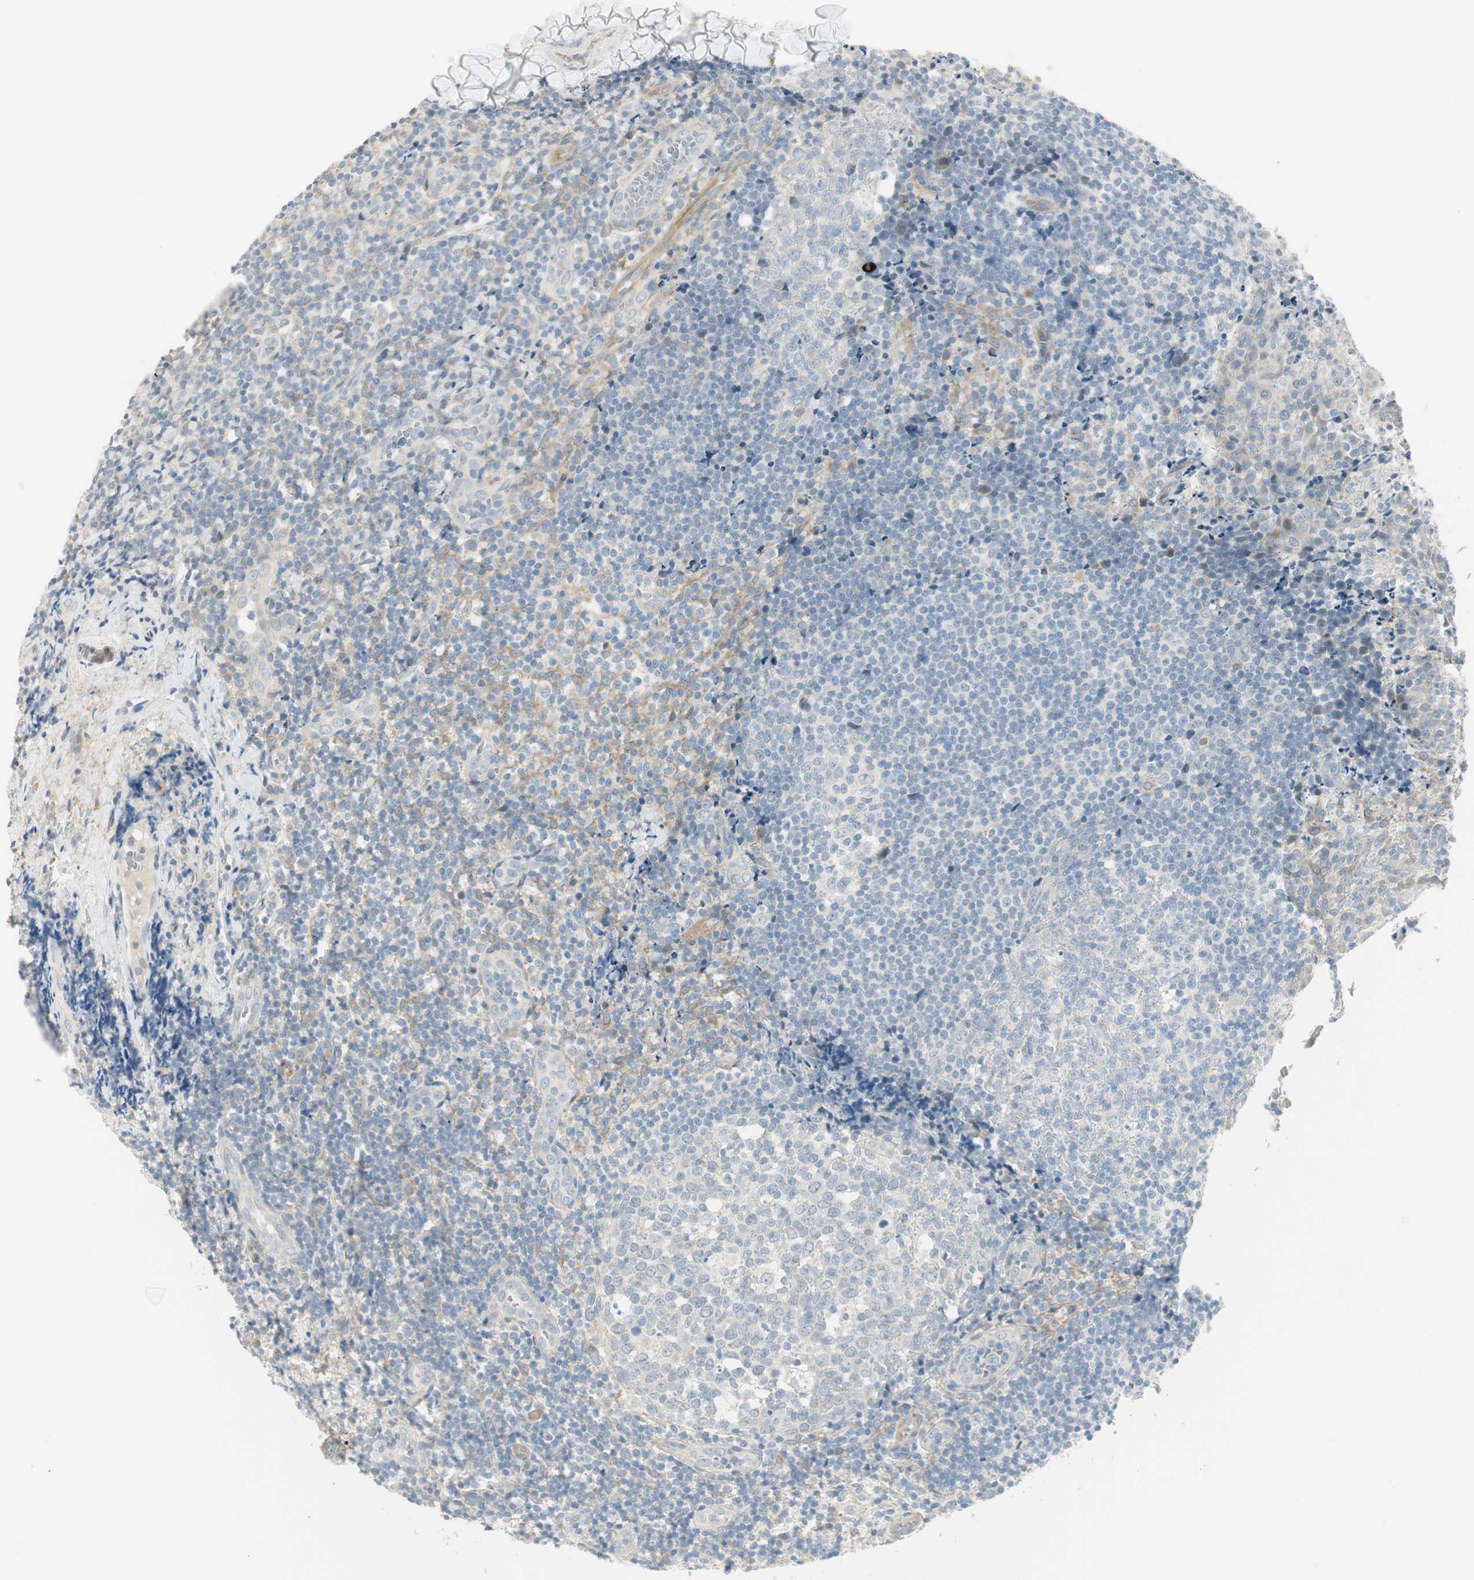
{"staining": {"intensity": "weak", "quantity": "<25%", "location": "cytoplasmic/membranous"}, "tissue": "tonsil", "cell_type": "Germinal center cells", "image_type": "normal", "snomed": [{"axis": "morphology", "description": "Normal tissue, NOS"}, {"axis": "topography", "description": "Tonsil"}], "caption": "Immunohistochemistry of unremarkable human tonsil exhibits no expression in germinal center cells.", "gene": "STON1", "patient": {"sex": "male", "age": 31}}